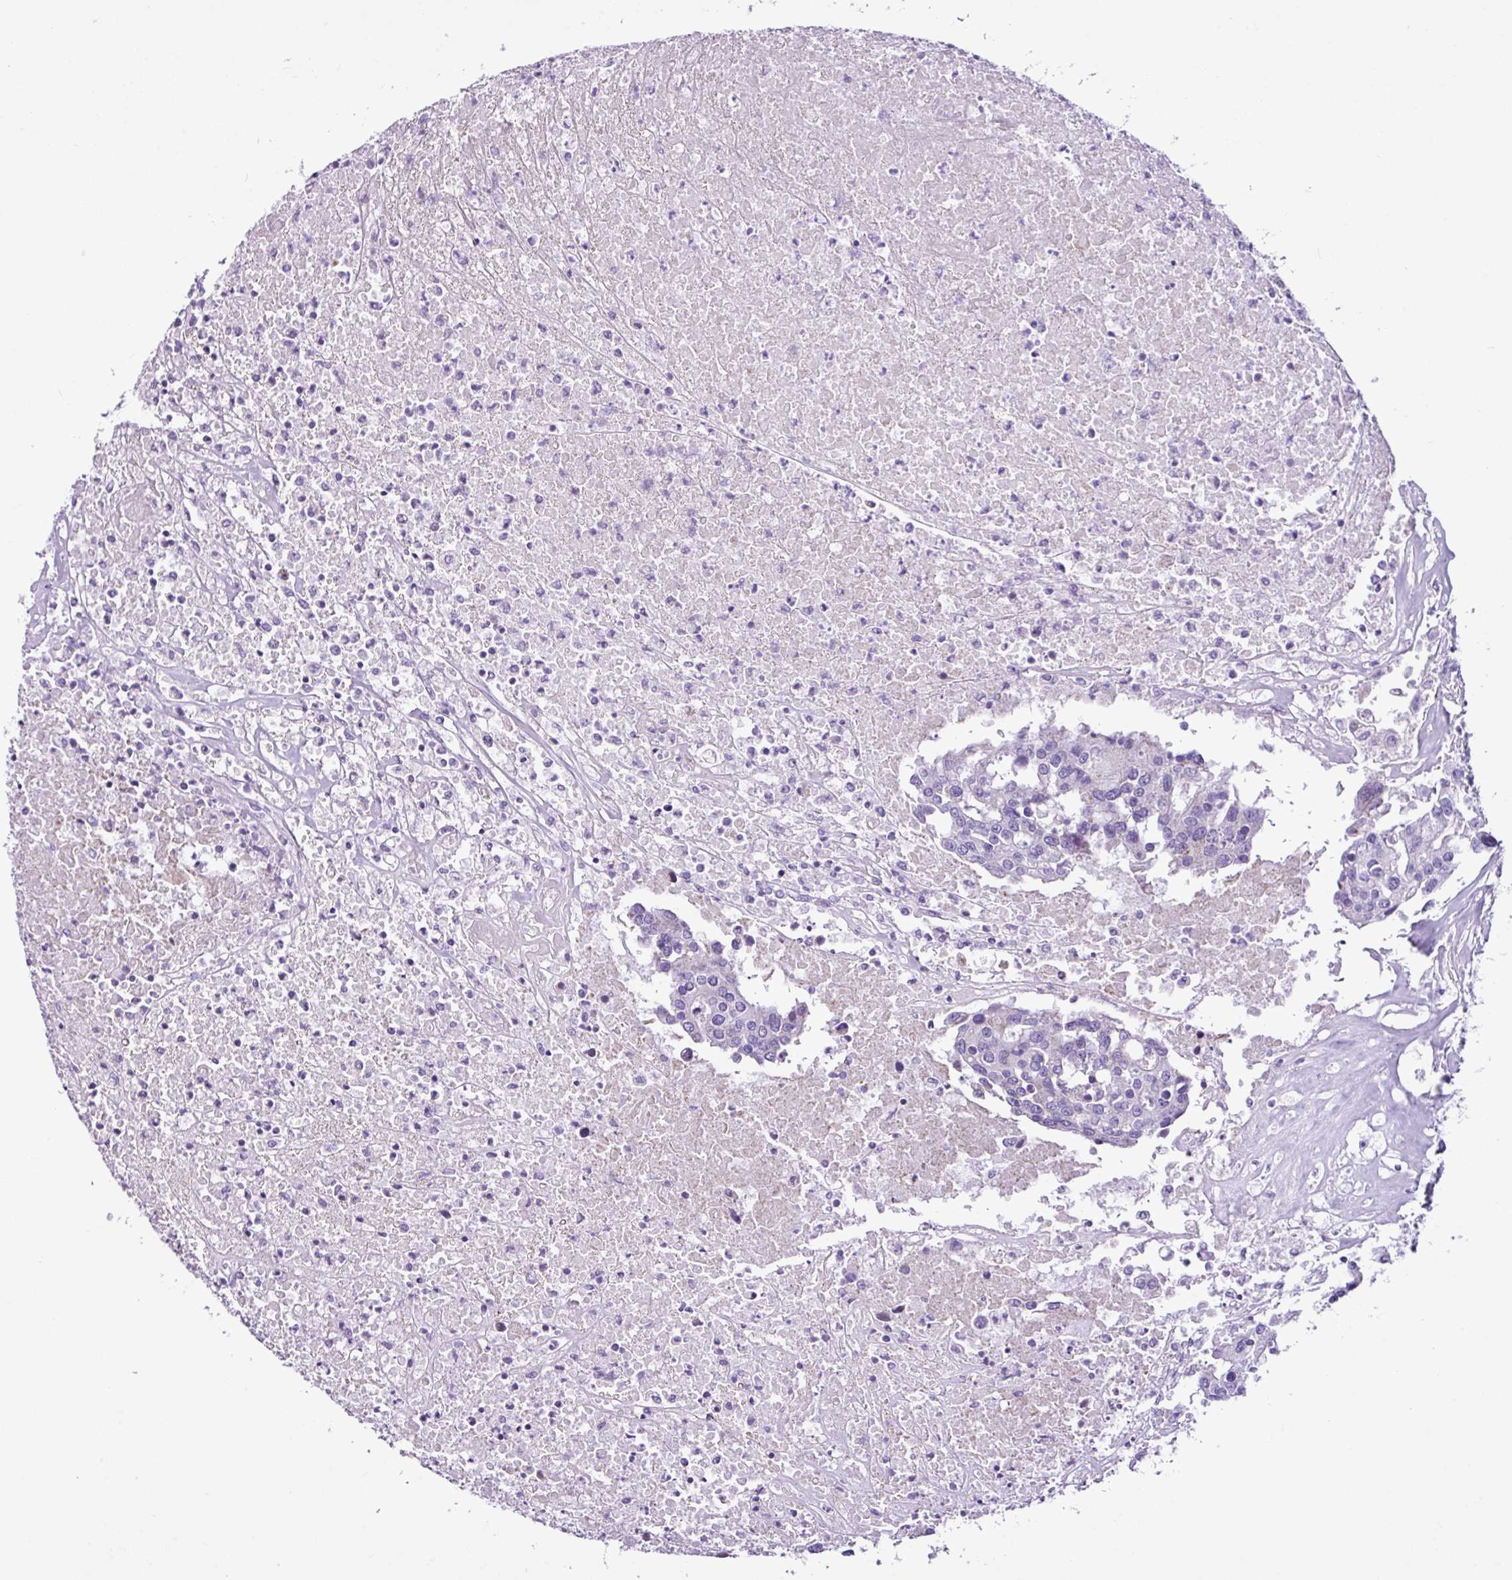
{"staining": {"intensity": "negative", "quantity": "none", "location": "none"}, "tissue": "colorectal cancer", "cell_type": "Tumor cells", "image_type": "cancer", "snomed": [{"axis": "morphology", "description": "Adenocarcinoma, NOS"}, {"axis": "topography", "description": "Colon"}], "caption": "A high-resolution photomicrograph shows IHC staining of colorectal cancer, which reveals no significant positivity in tumor cells.", "gene": "LILRB4", "patient": {"sex": "male", "age": 77}}